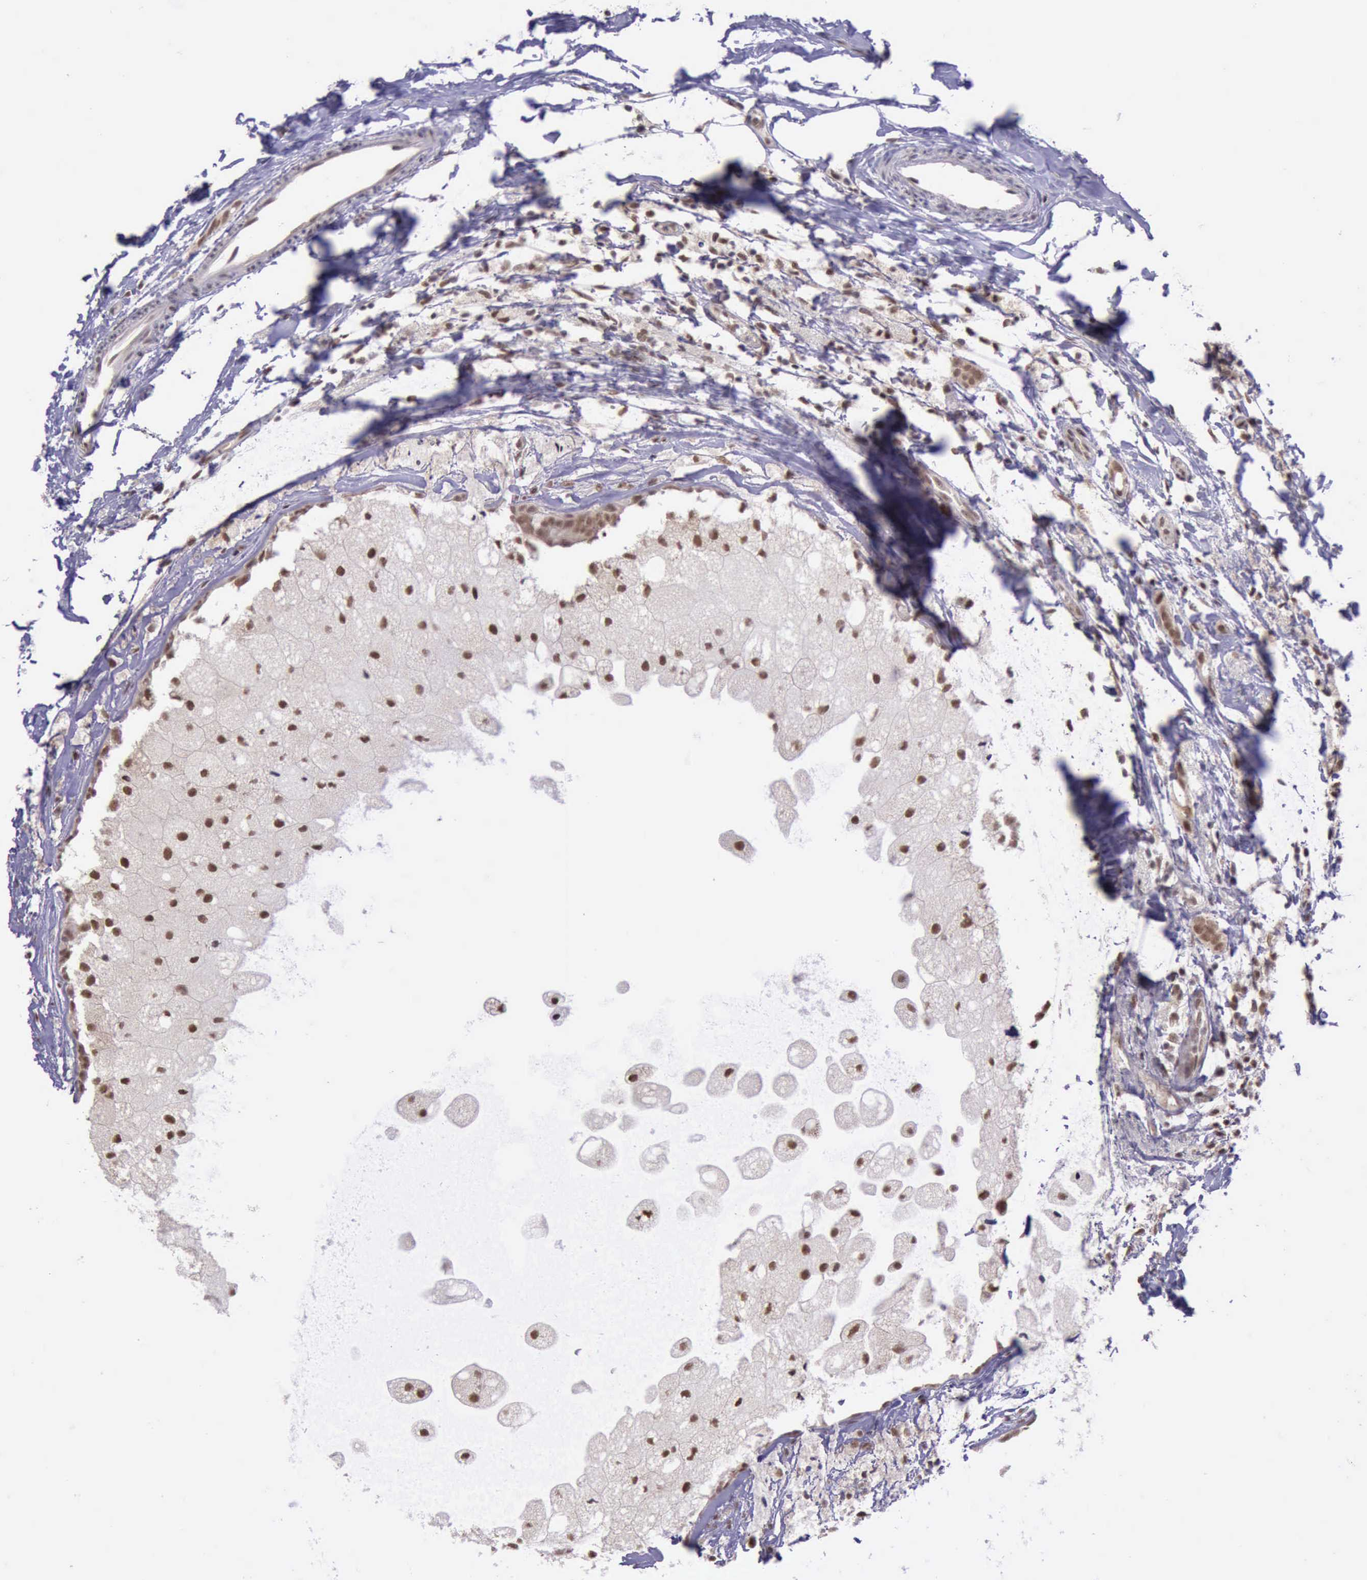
{"staining": {"intensity": "moderate", "quantity": ">75%", "location": "nuclear"}, "tissue": "breast cancer", "cell_type": "Tumor cells", "image_type": "cancer", "snomed": [{"axis": "morphology", "description": "Duct carcinoma"}, {"axis": "topography", "description": "Breast"}], "caption": "Immunohistochemistry micrograph of neoplastic tissue: intraductal carcinoma (breast) stained using immunohistochemistry (IHC) displays medium levels of moderate protein expression localized specifically in the nuclear of tumor cells, appearing as a nuclear brown color.", "gene": "PRPF39", "patient": {"sex": "female", "age": 54}}